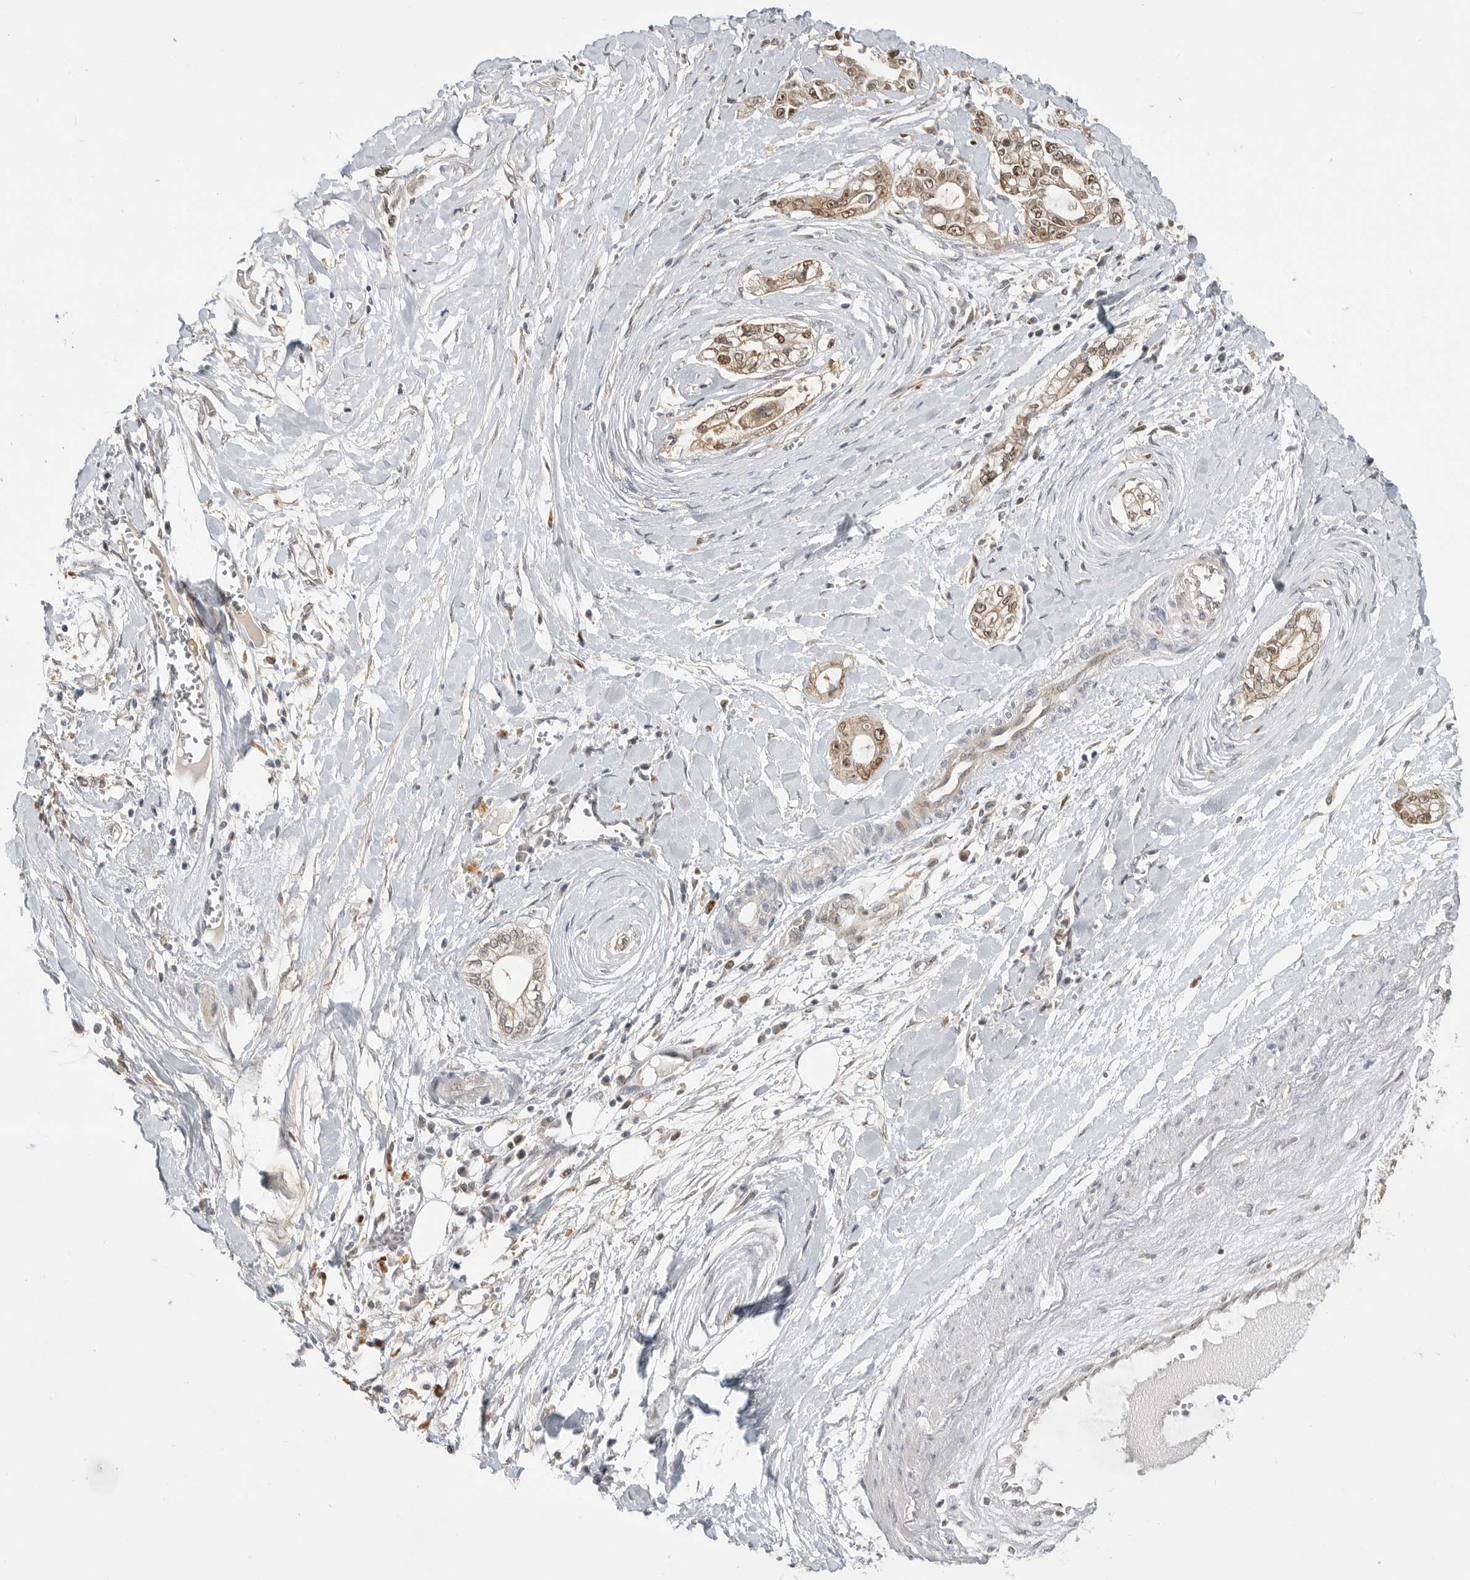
{"staining": {"intensity": "weak", "quantity": ">75%", "location": "cytoplasmic/membranous,nuclear"}, "tissue": "pancreatic cancer", "cell_type": "Tumor cells", "image_type": "cancer", "snomed": [{"axis": "morphology", "description": "Adenocarcinoma, NOS"}, {"axis": "topography", "description": "Pancreas"}], "caption": "Brown immunohistochemical staining in human adenocarcinoma (pancreatic) shows weak cytoplasmic/membranous and nuclear positivity in about >75% of tumor cells.", "gene": "CSNK1G3", "patient": {"sex": "male", "age": 68}}